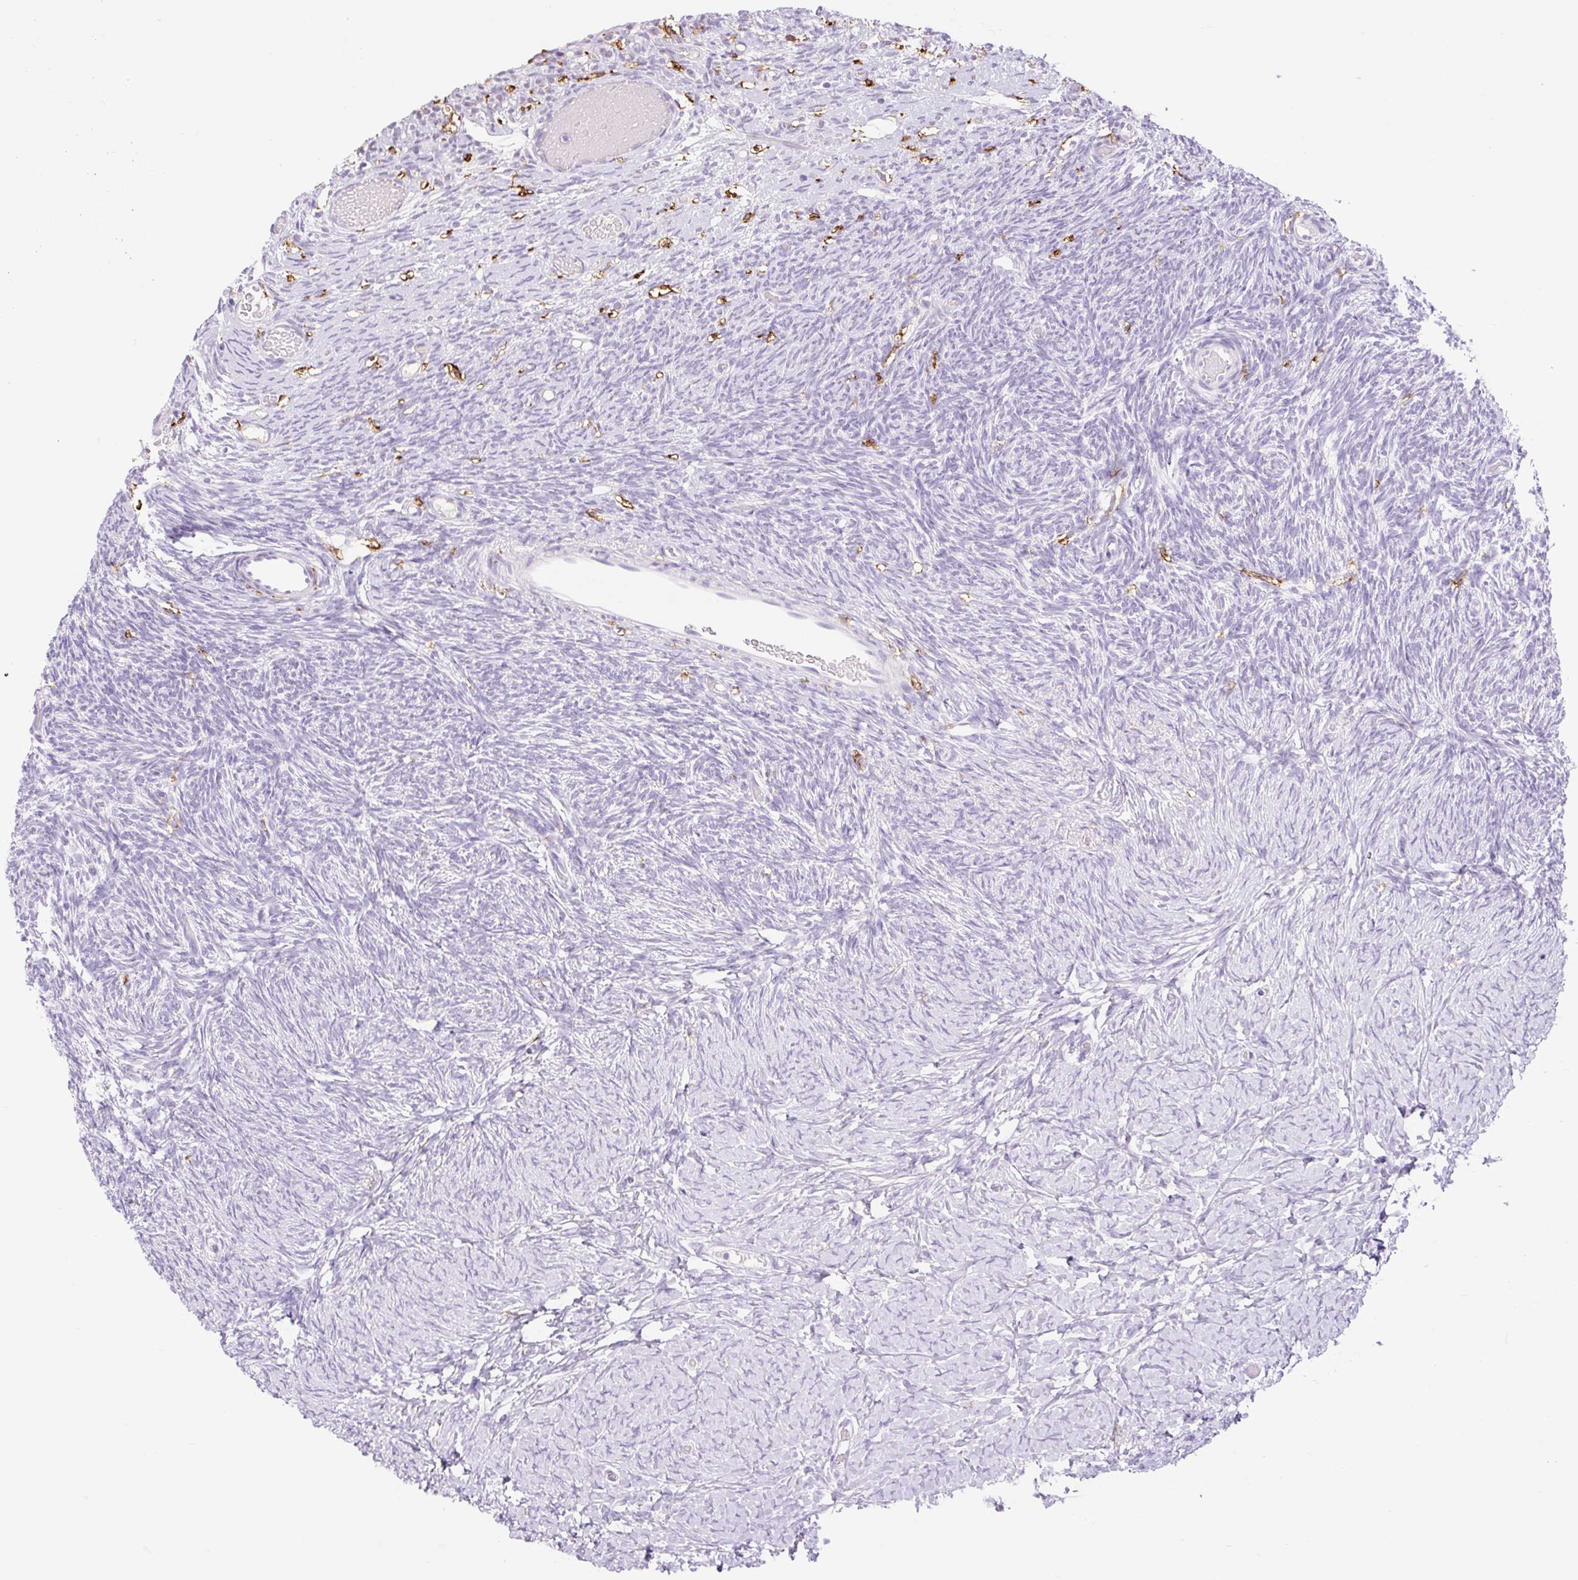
{"staining": {"intensity": "negative", "quantity": "none", "location": "none"}, "tissue": "ovary", "cell_type": "Follicle cells", "image_type": "normal", "snomed": [{"axis": "morphology", "description": "Normal tissue, NOS"}, {"axis": "topography", "description": "Ovary"}], "caption": "Human ovary stained for a protein using immunohistochemistry displays no expression in follicle cells.", "gene": "SIGLEC1", "patient": {"sex": "female", "age": 39}}